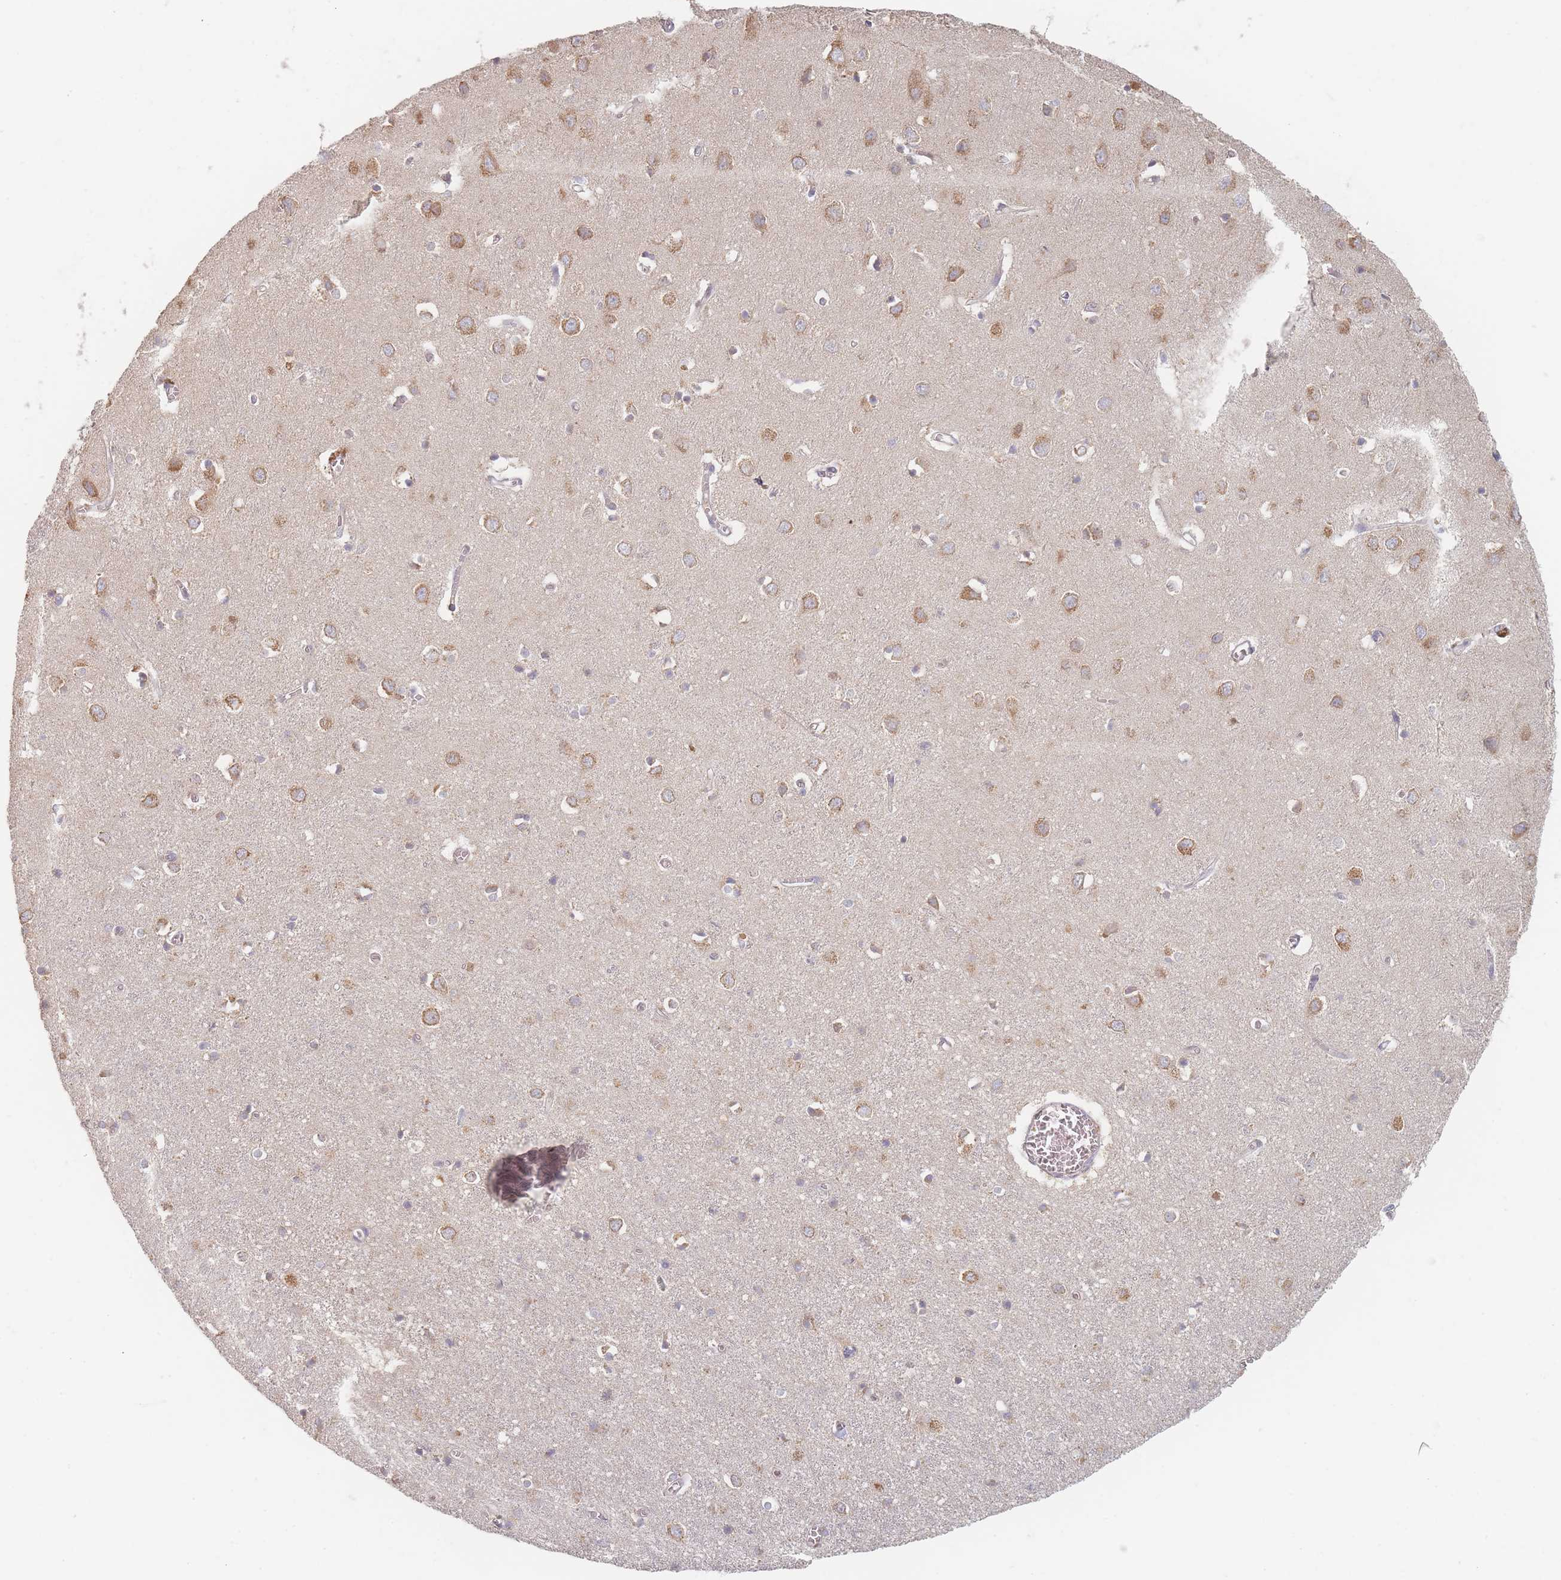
{"staining": {"intensity": "negative", "quantity": "none", "location": "none"}, "tissue": "cerebral cortex", "cell_type": "Endothelial cells", "image_type": "normal", "snomed": [{"axis": "morphology", "description": "Normal tissue, NOS"}, {"axis": "topography", "description": "Cerebral cortex"}], "caption": "High power microscopy histopathology image of an immunohistochemistry (IHC) image of normal cerebral cortex, revealing no significant staining in endothelial cells. Brightfield microscopy of IHC stained with DAB (brown) and hematoxylin (blue), captured at high magnification.", "gene": "SLC35F3", "patient": {"sex": "female", "age": 64}}